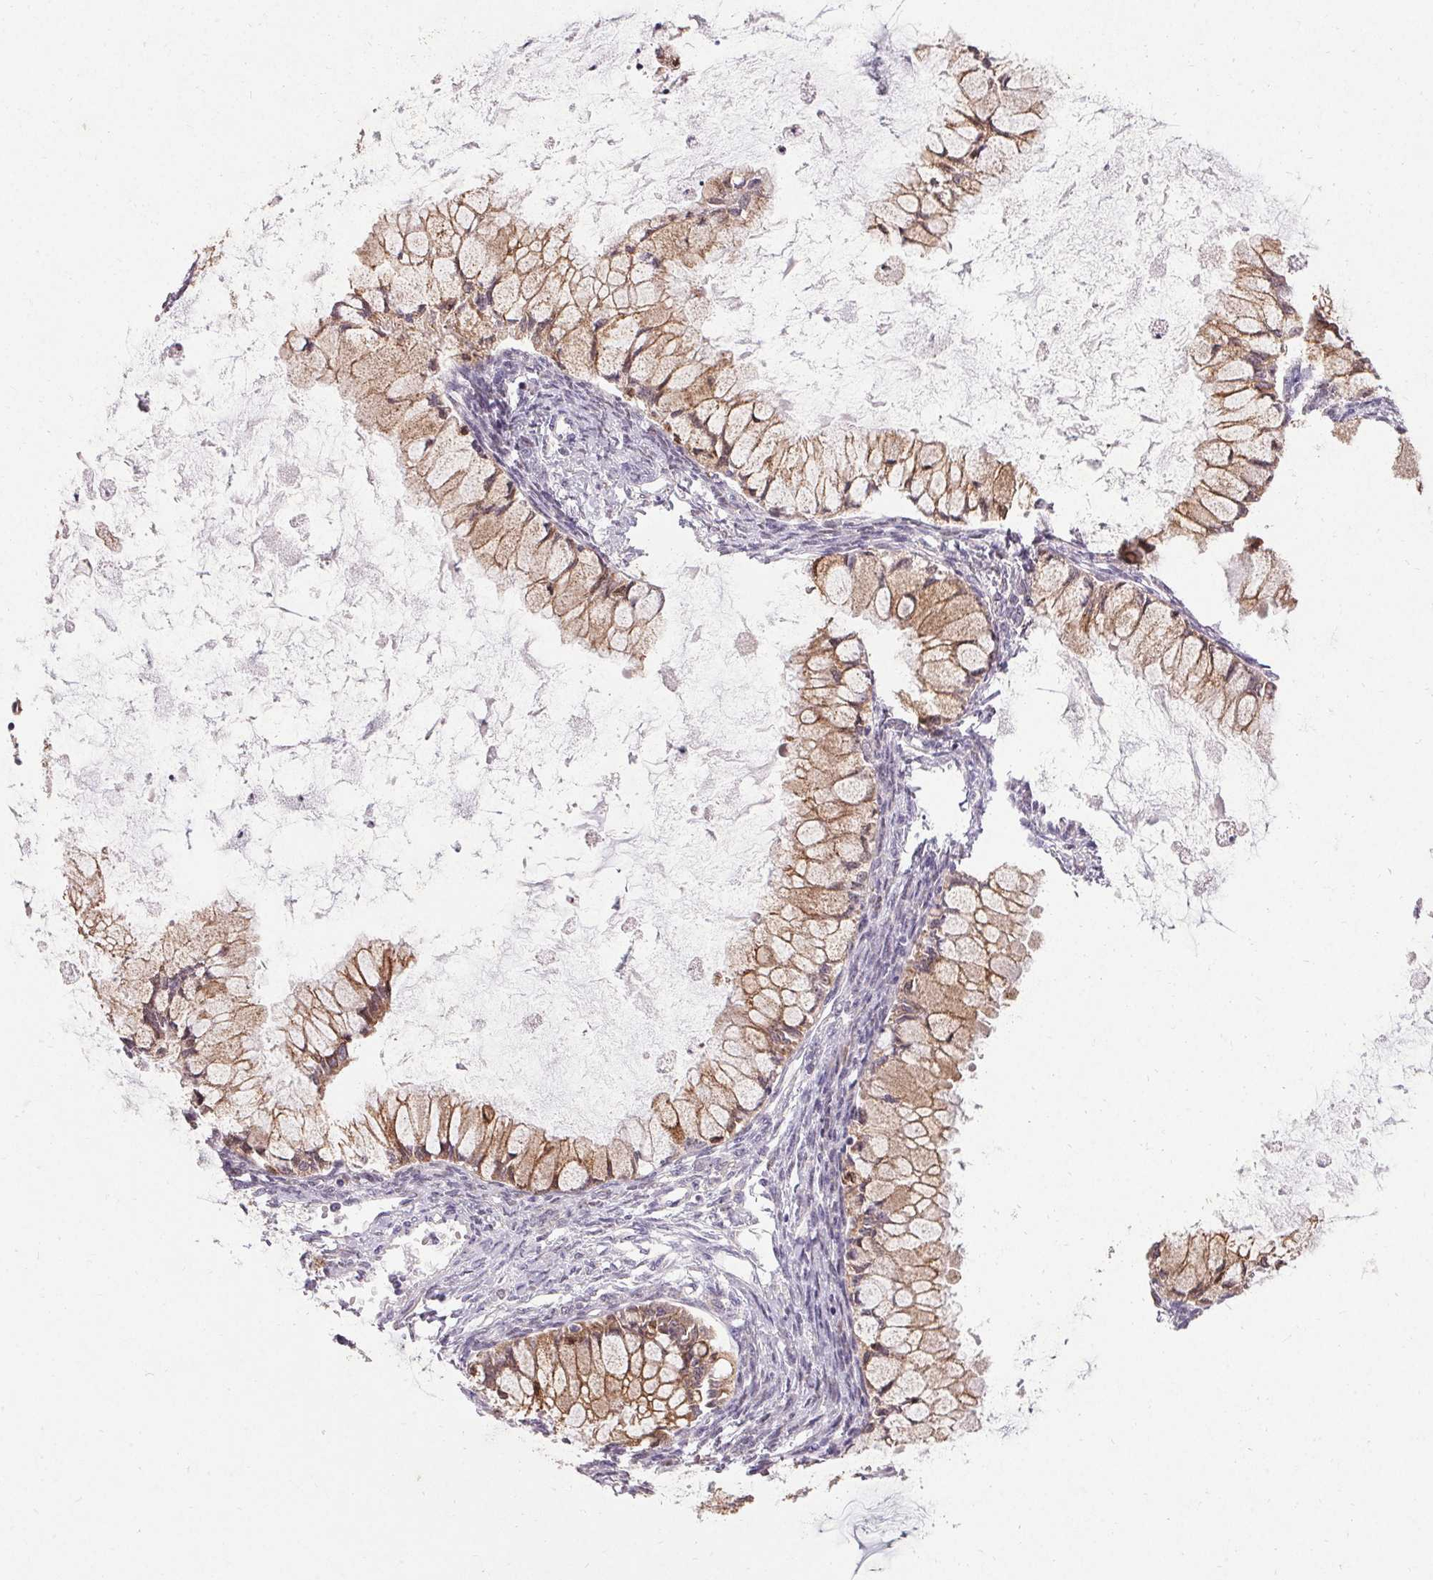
{"staining": {"intensity": "weak", "quantity": ">75%", "location": "cytoplasmic/membranous"}, "tissue": "ovarian cancer", "cell_type": "Tumor cells", "image_type": "cancer", "snomed": [{"axis": "morphology", "description": "Cystadenocarcinoma, mucinous, NOS"}, {"axis": "topography", "description": "Ovary"}], "caption": "The image shows a brown stain indicating the presence of a protein in the cytoplasmic/membranous of tumor cells in ovarian cancer (mucinous cystadenocarcinoma).", "gene": "HSD17B3", "patient": {"sex": "female", "age": 34}}